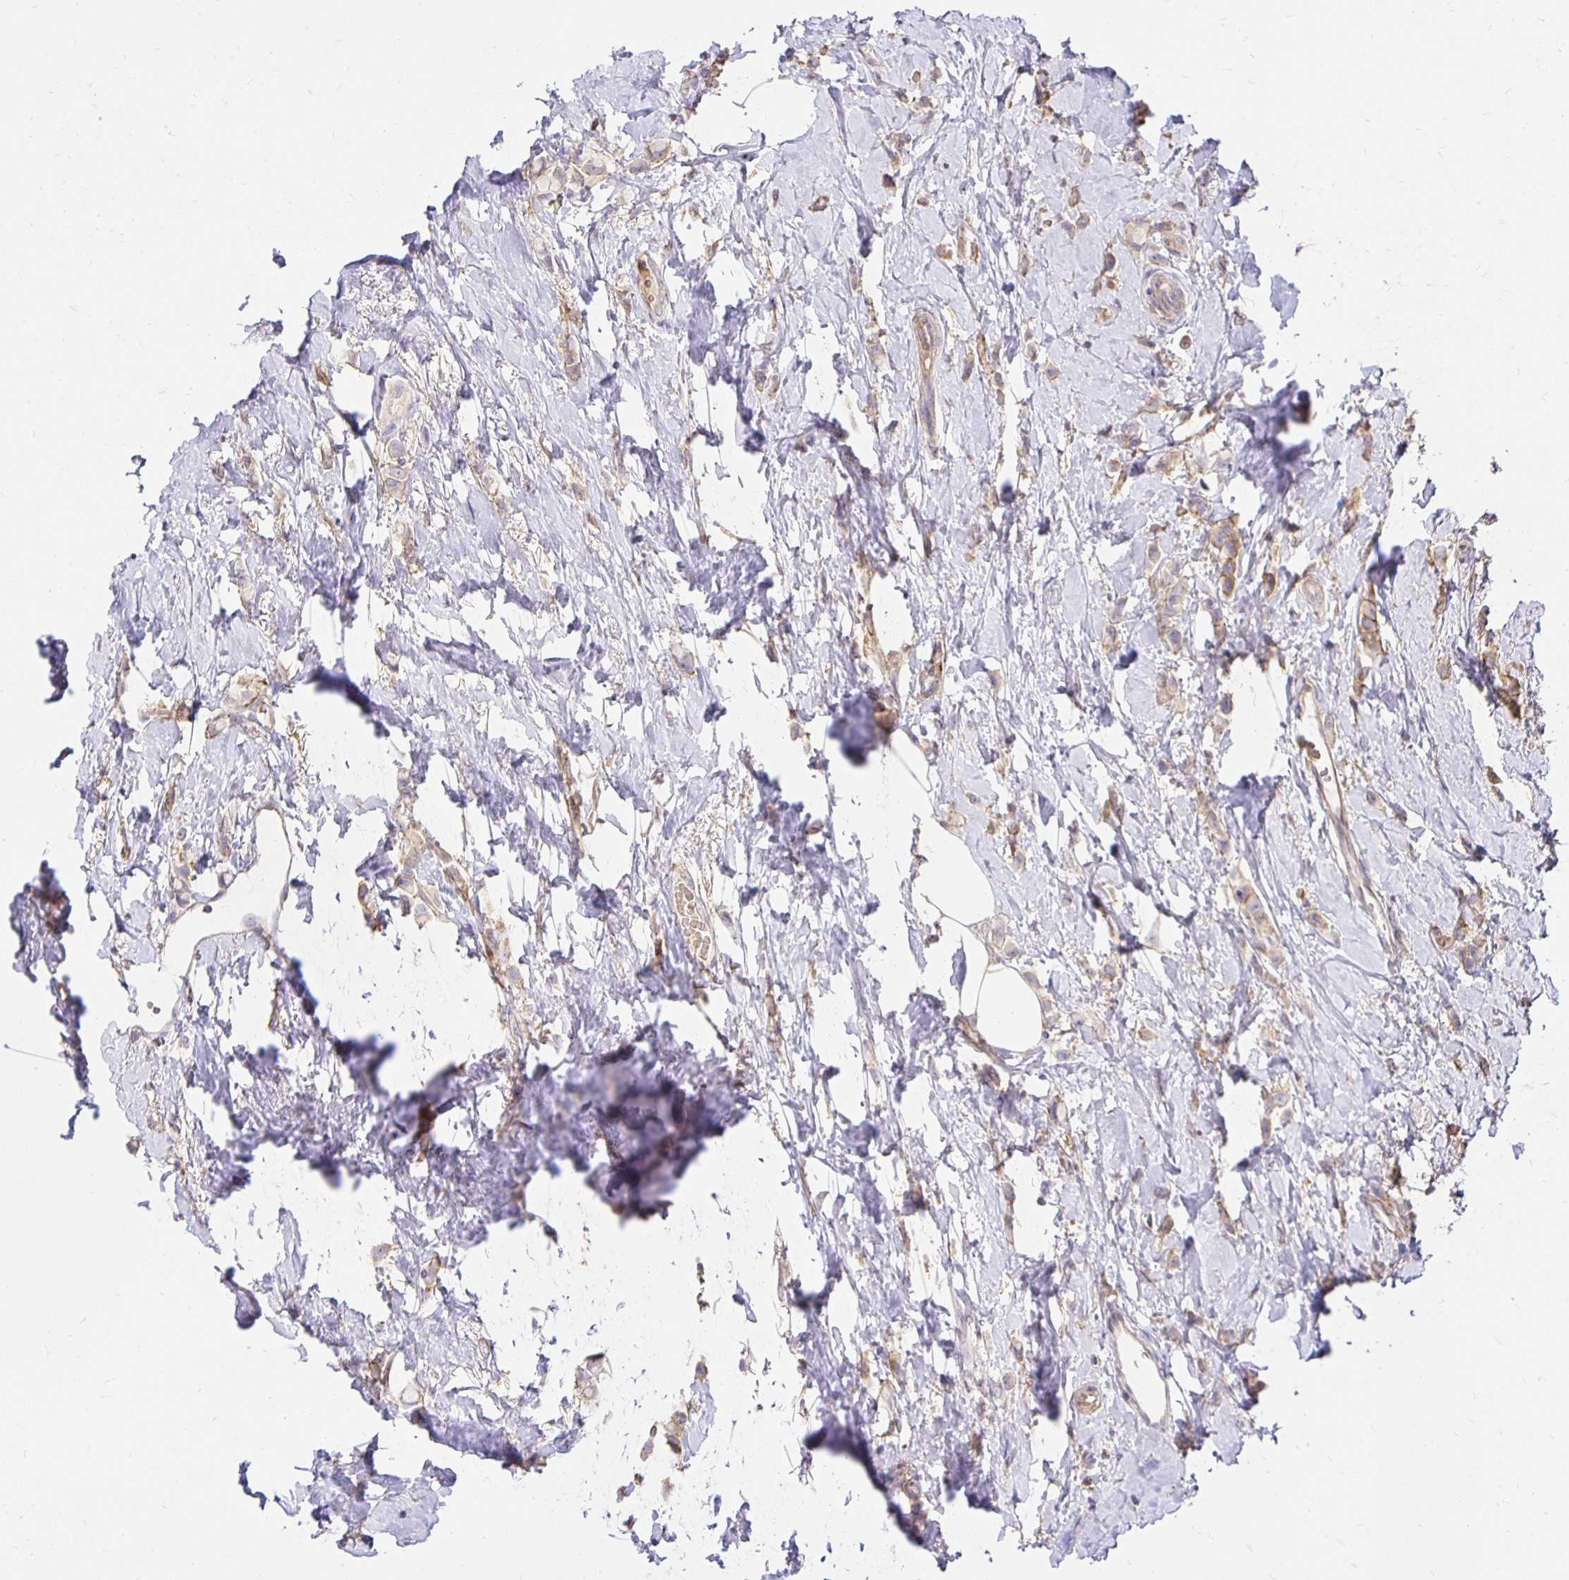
{"staining": {"intensity": "weak", "quantity": "25%-75%", "location": "cytoplasmic/membranous"}, "tissue": "breast cancer", "cell_type": "Tumor cells", "image_type": "cancer", "snomed": [{"axis": "morphology", "description": "Lobular carcinoma"}, {"axis": "topography", "description": "Breast"}], "caption": "A histopathology image of breast cancer stained for a protein shows weak cytoplasmic/membranous brown staining in tumor cells. The staining is performed using DAB (3,3'-diaminobenzidine) brown chromogen to label protein expression. The nuclei are counter-stained blue using hematoxylin.", "gene": "PNPLA3", "patient": {"sex": "female", "age": 66}}